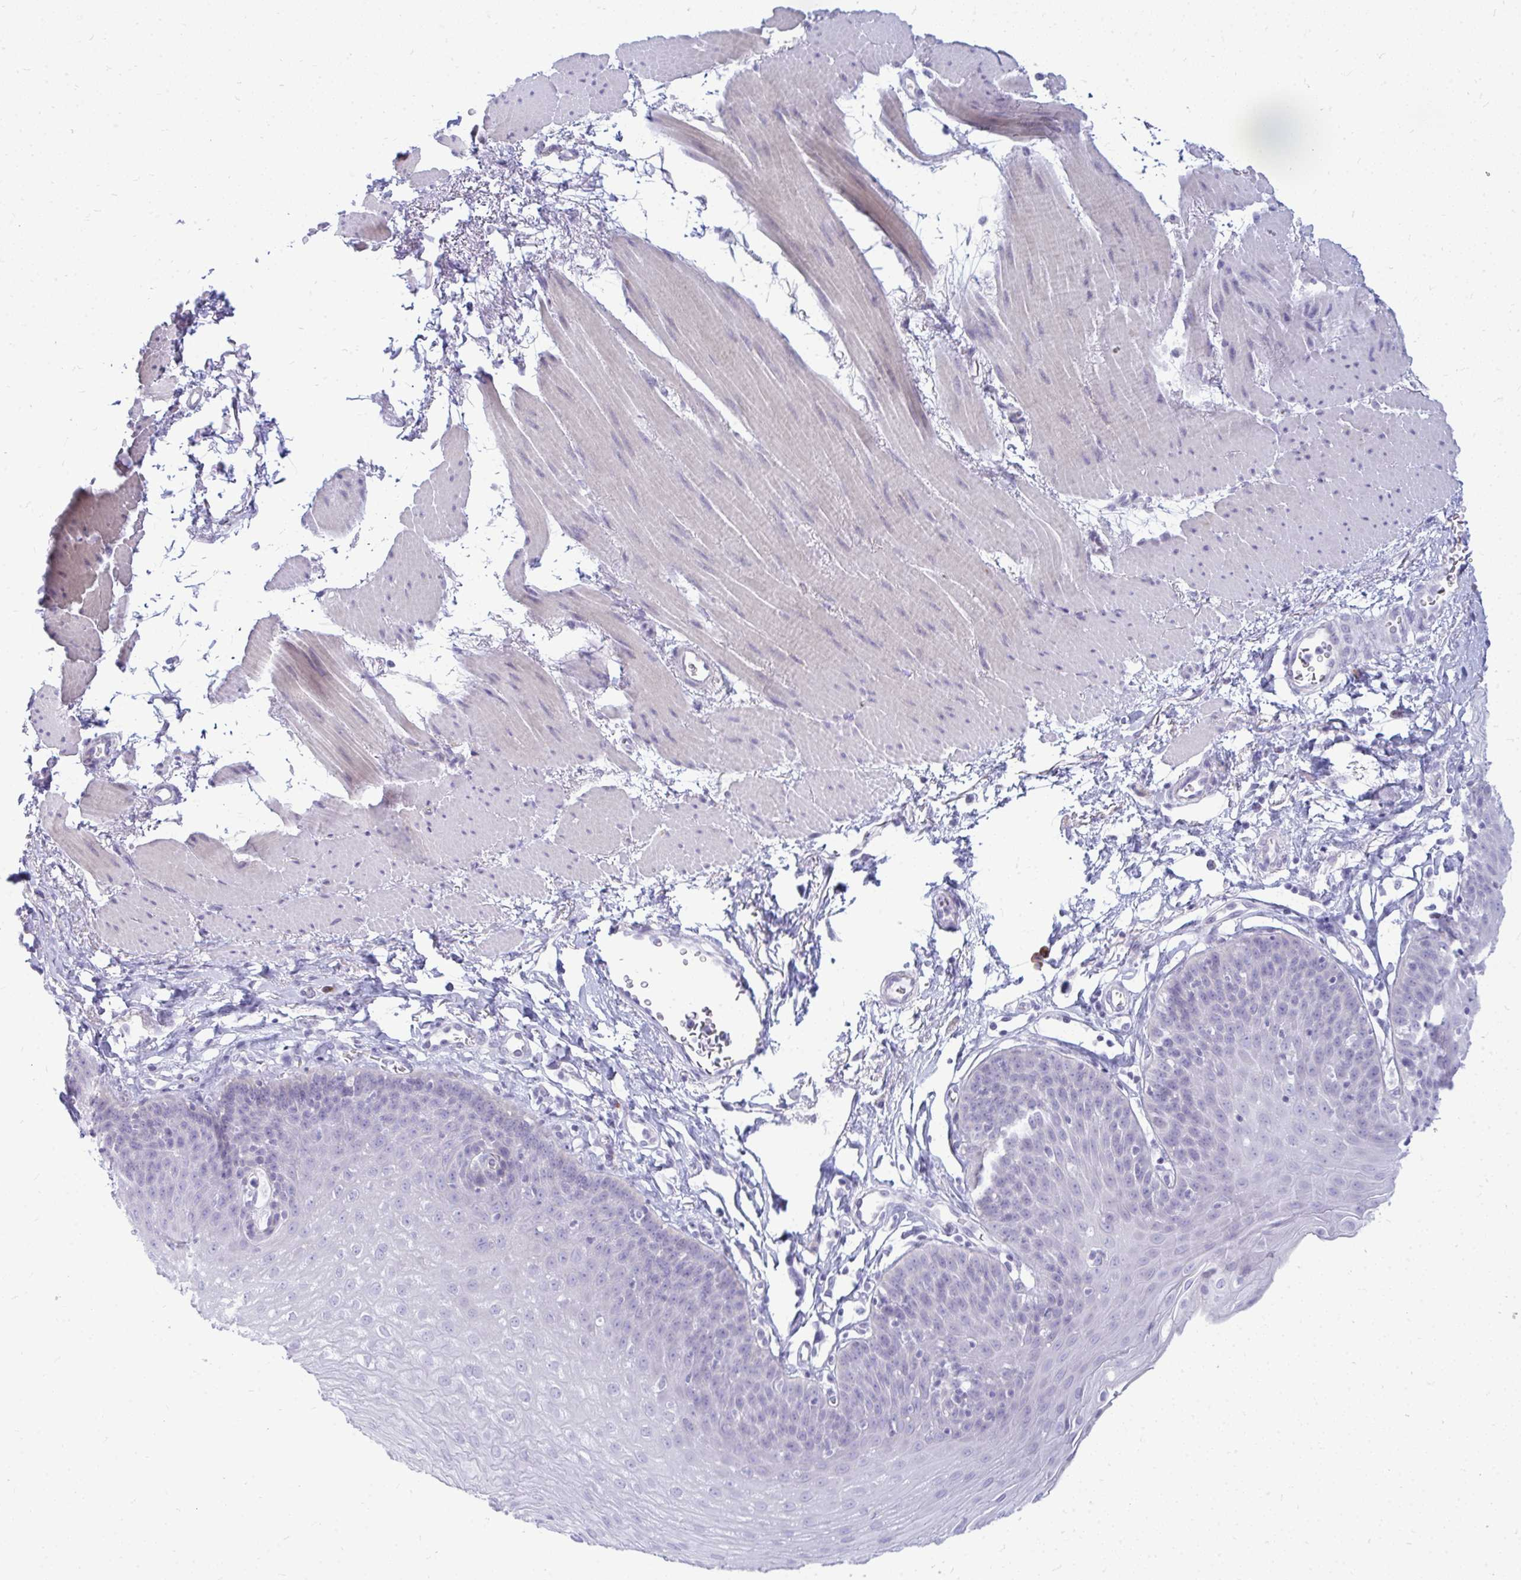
{"staining": {"intensity": "negative", "quantity": "none", "location": "none"}, "tissue": "esophagus", "cell_type": "Squamous epithelial cells", "image_type": "normal", "snomed": [{"axis": "morphology", "description": "Normal tissue, NOS"}, {"axis": "topography", "description": "Esophagus"}], "caption": "This is a image of IHC staining of normal esophagus, which shows no positivity in squamous epithelial cells.", "gene": "TSPEAR", "patient": {"sex": "female", "age": 81}}